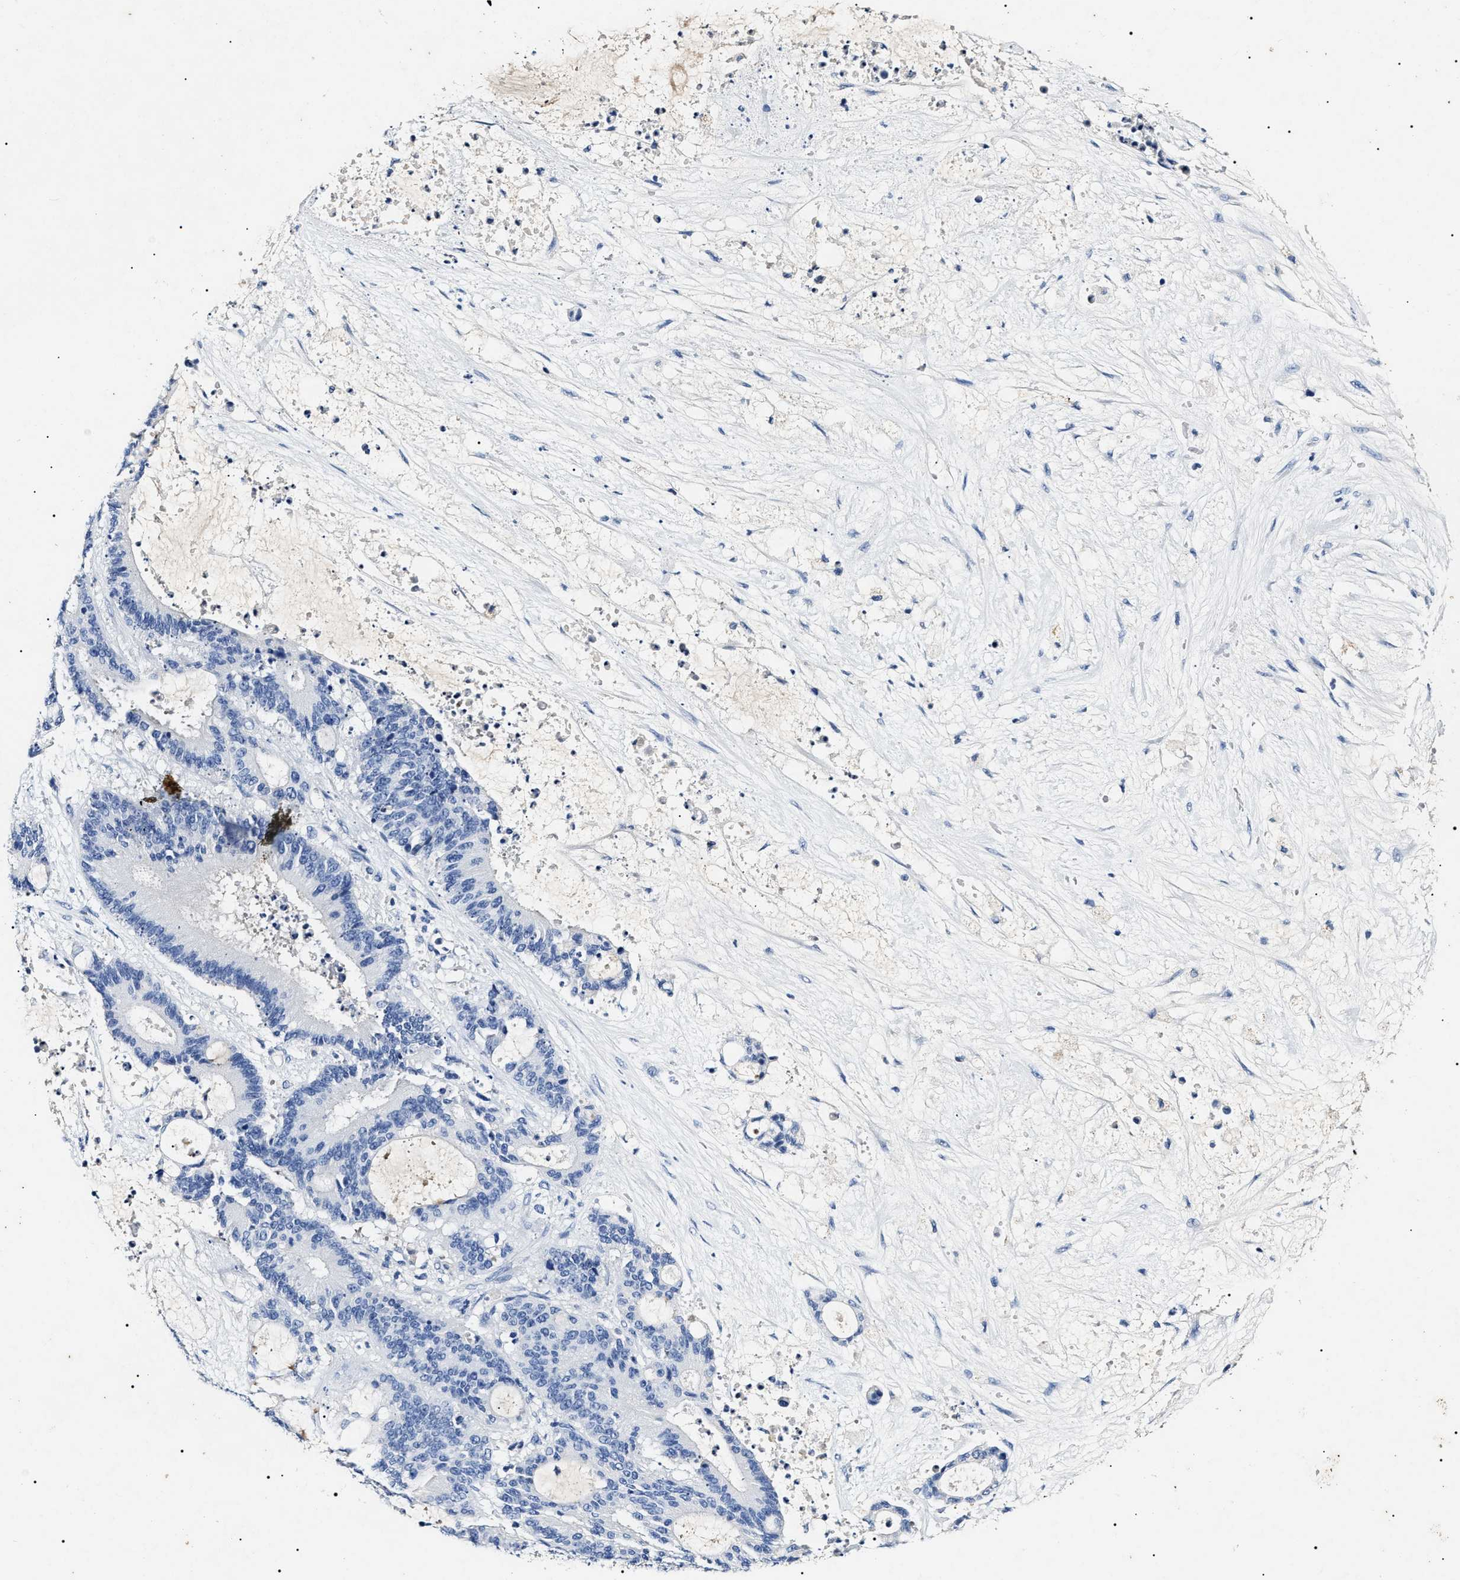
{"staining": {"intensity": "negative", "quantity": "none", "location": "none"}, "tissue": "liver cancer", "cell_type": "Tumor cells", "image_type": "cancer", "snomed": [{"axis": "morphology", "description": "Normal tissue, NOS"}, {"axis": "morphology", "description": "Cholangiocarcinoma"}, {"axis": "topography", "description": "Liver"}, {"axis": "topography", "description": "Peripheral nerve tissue"}], "caption": "An image of liver cancer (cholangiocarcinoma) stained for a protein displays no brown staining in tumor cells.", "gene": "LRRC8E", "patient": {"sex": "female", "age": 73}}